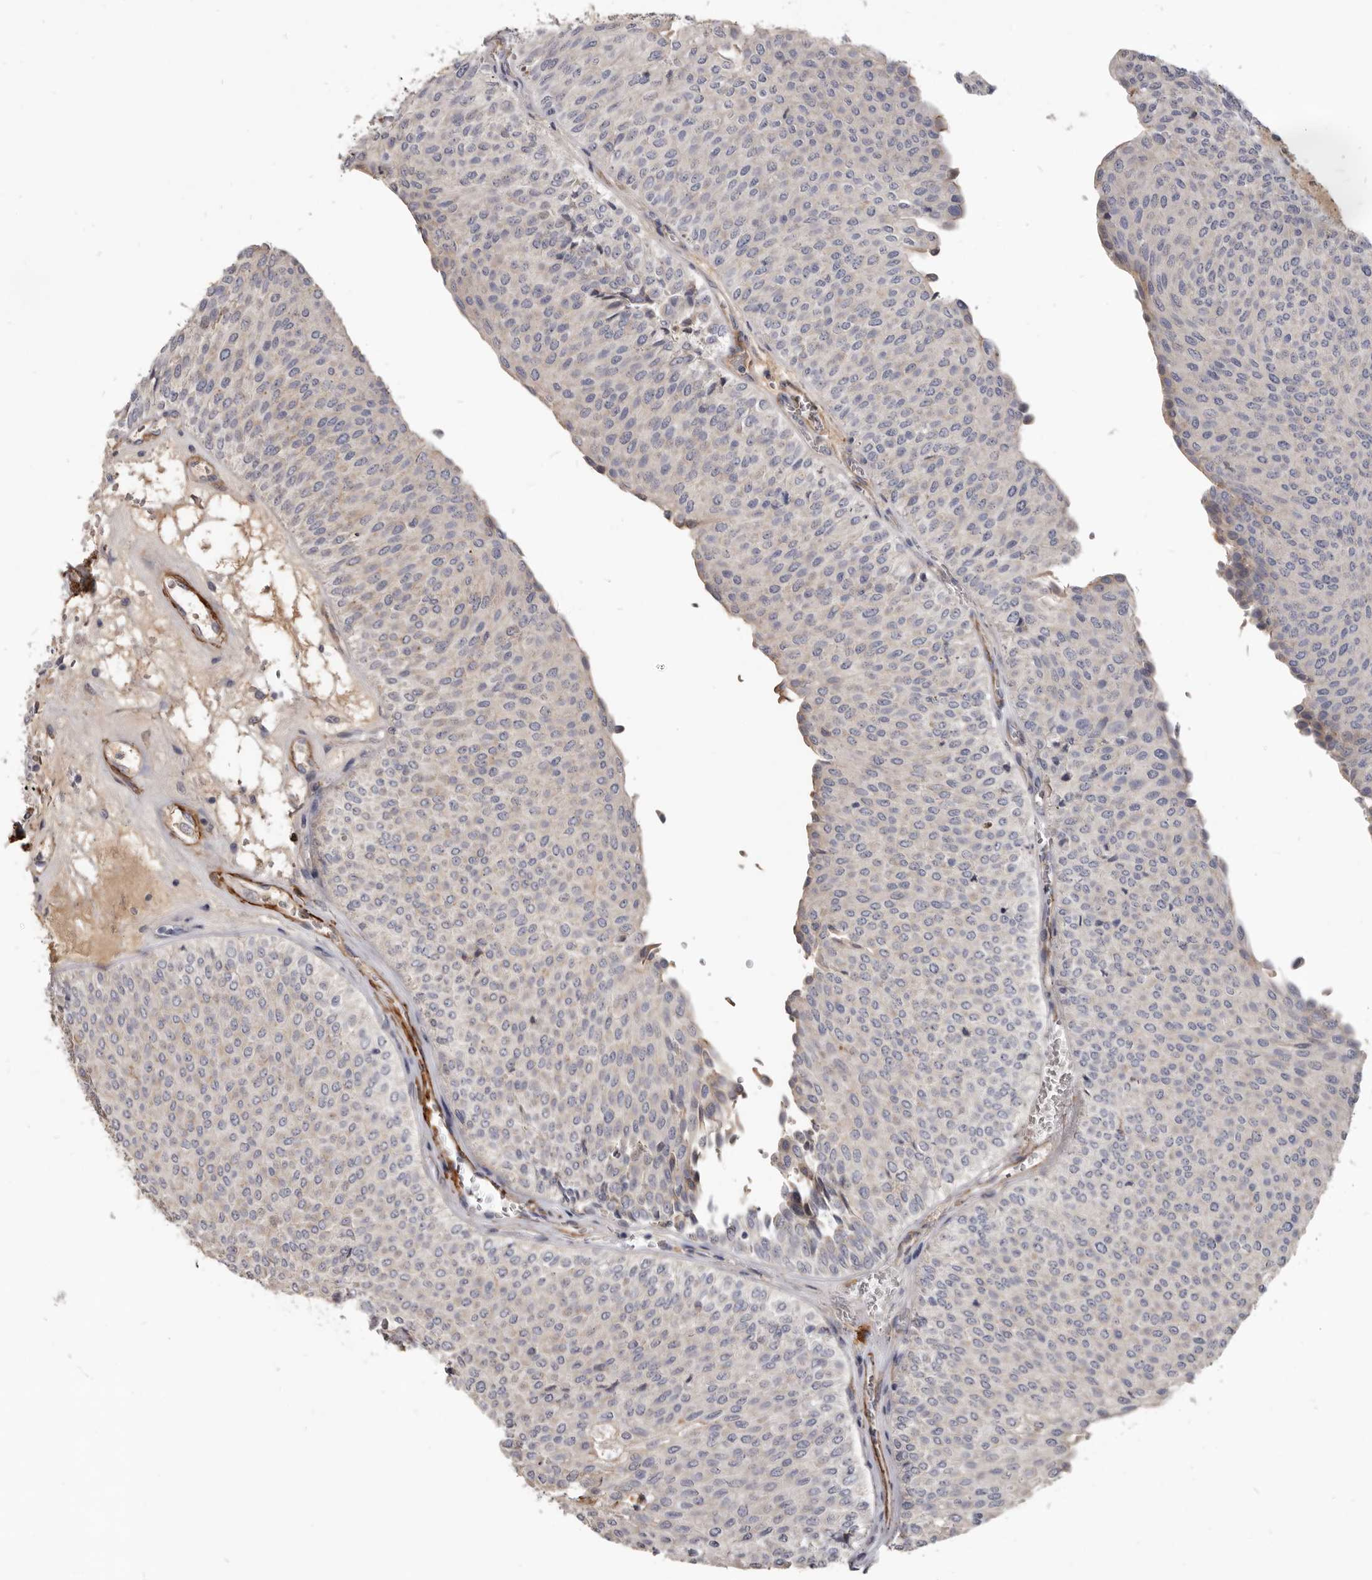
{"staining": {"intensity": "negative", "quantity": "none", "location": "none"}, "tissue": "urothelial cancer", "cell_type": "Tumor cells", "image_type": "cancer", "snomed": [{"axis": "morphology", "description": "Urothelial carcinoma, Low grade"}, {"axis": "topography", "description": "Urinary bladder"}], "caption": "A high-resolution micrograph shows immunohistochemistry (IHC) staining of urothelial cancer, which exhibits no significant expression in tumor cells.", "gene": "CGN", "patient": {"sex": "male", "age": 78}}